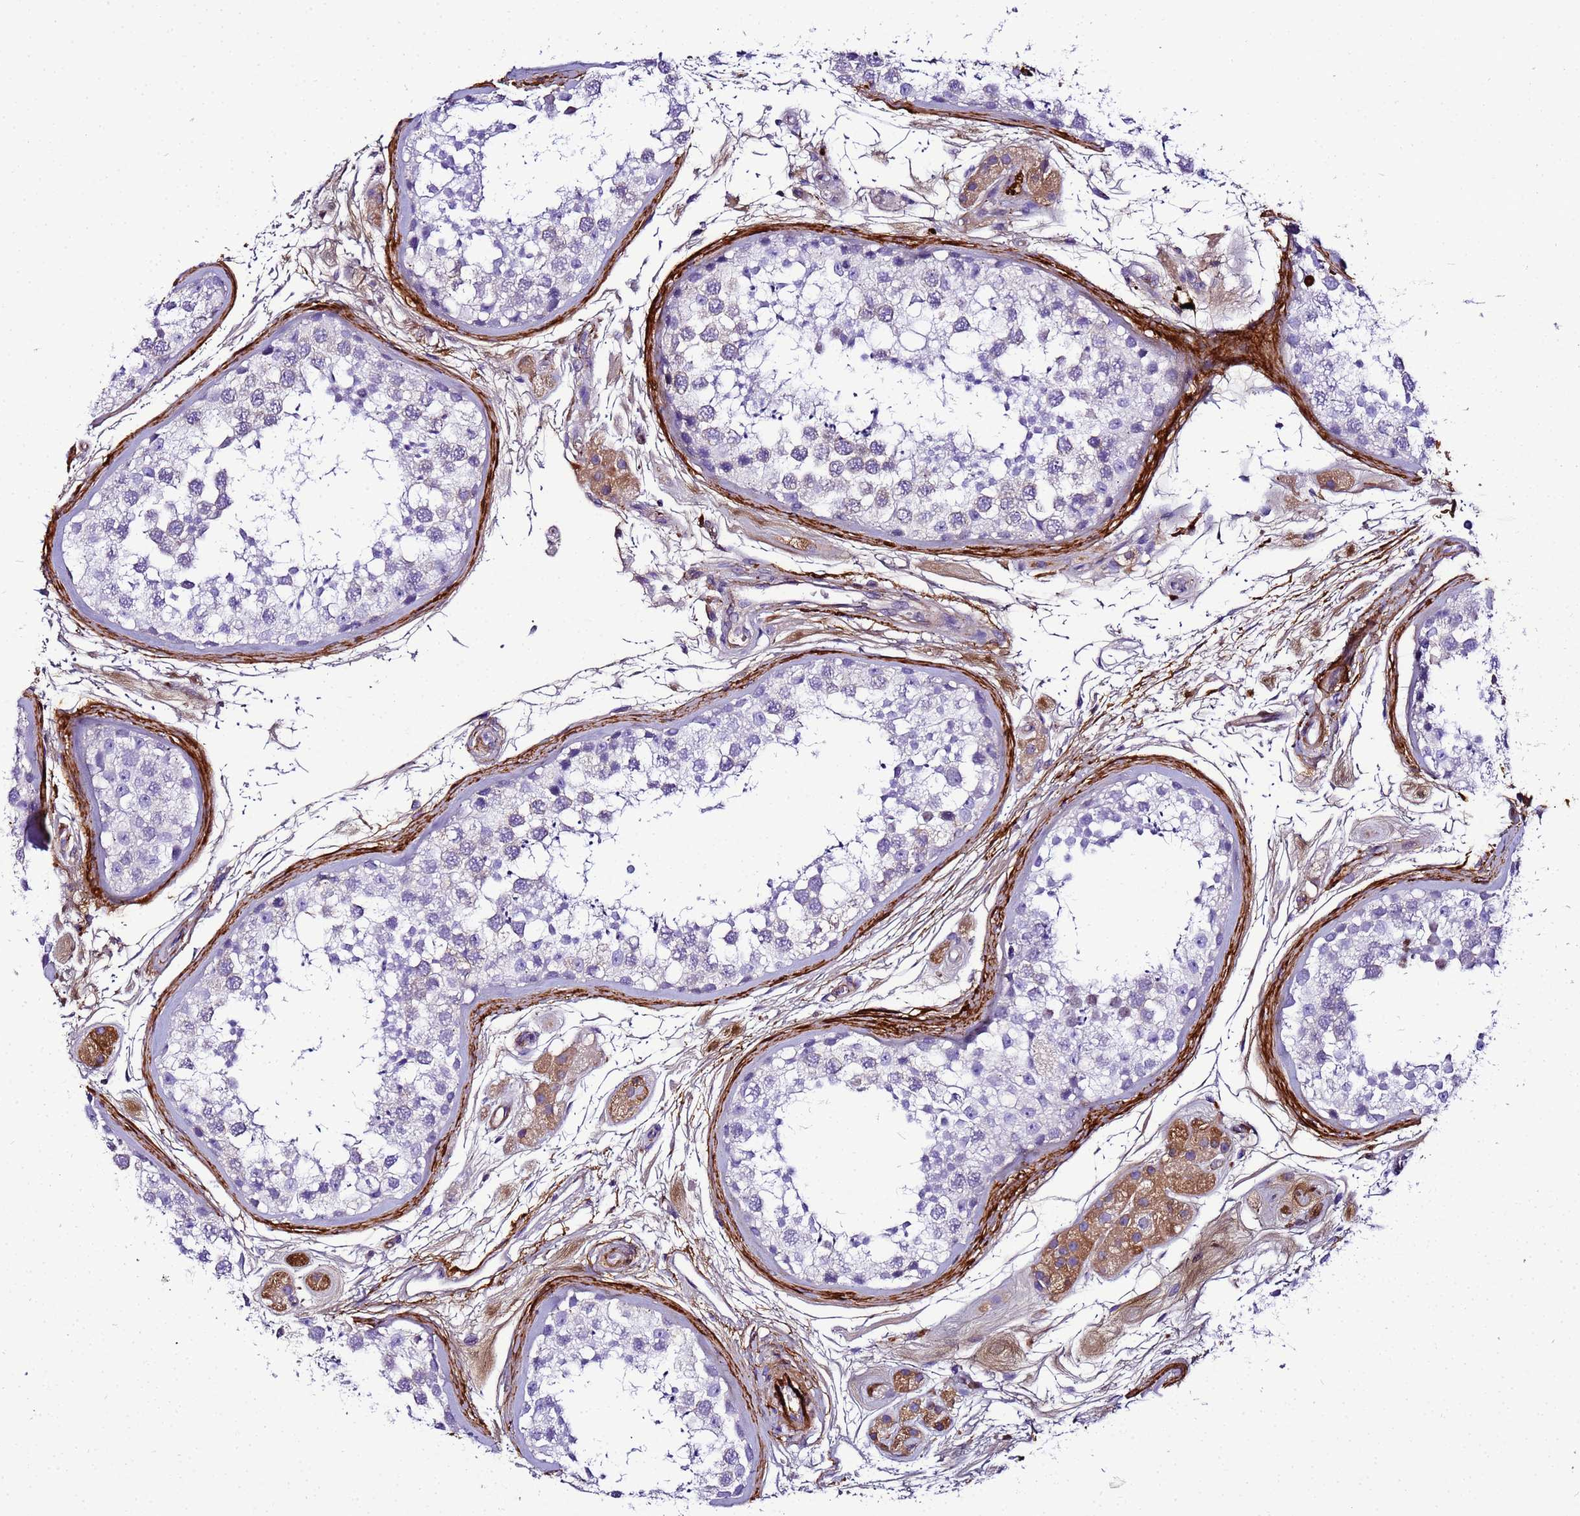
{"staining": {"intensity": "negative", "quantity": "none", "location": "none"}, "tissue": "testis", "cell_type": "Cells in seminiferous ducts", "image_type": "normal", "snomed": [{"axis": "morphology", "description": "Normal tissue, NOS"}, {"axis": "topography", "description": "Testis"}], "caption": "Testis was stained to show a protein in brown. There is no significant expression in cells in seminiferous ducts. Nuclei are stained in blue.", "gene": "CFHR1", "patient": {"sex": "male", "age": 56}}